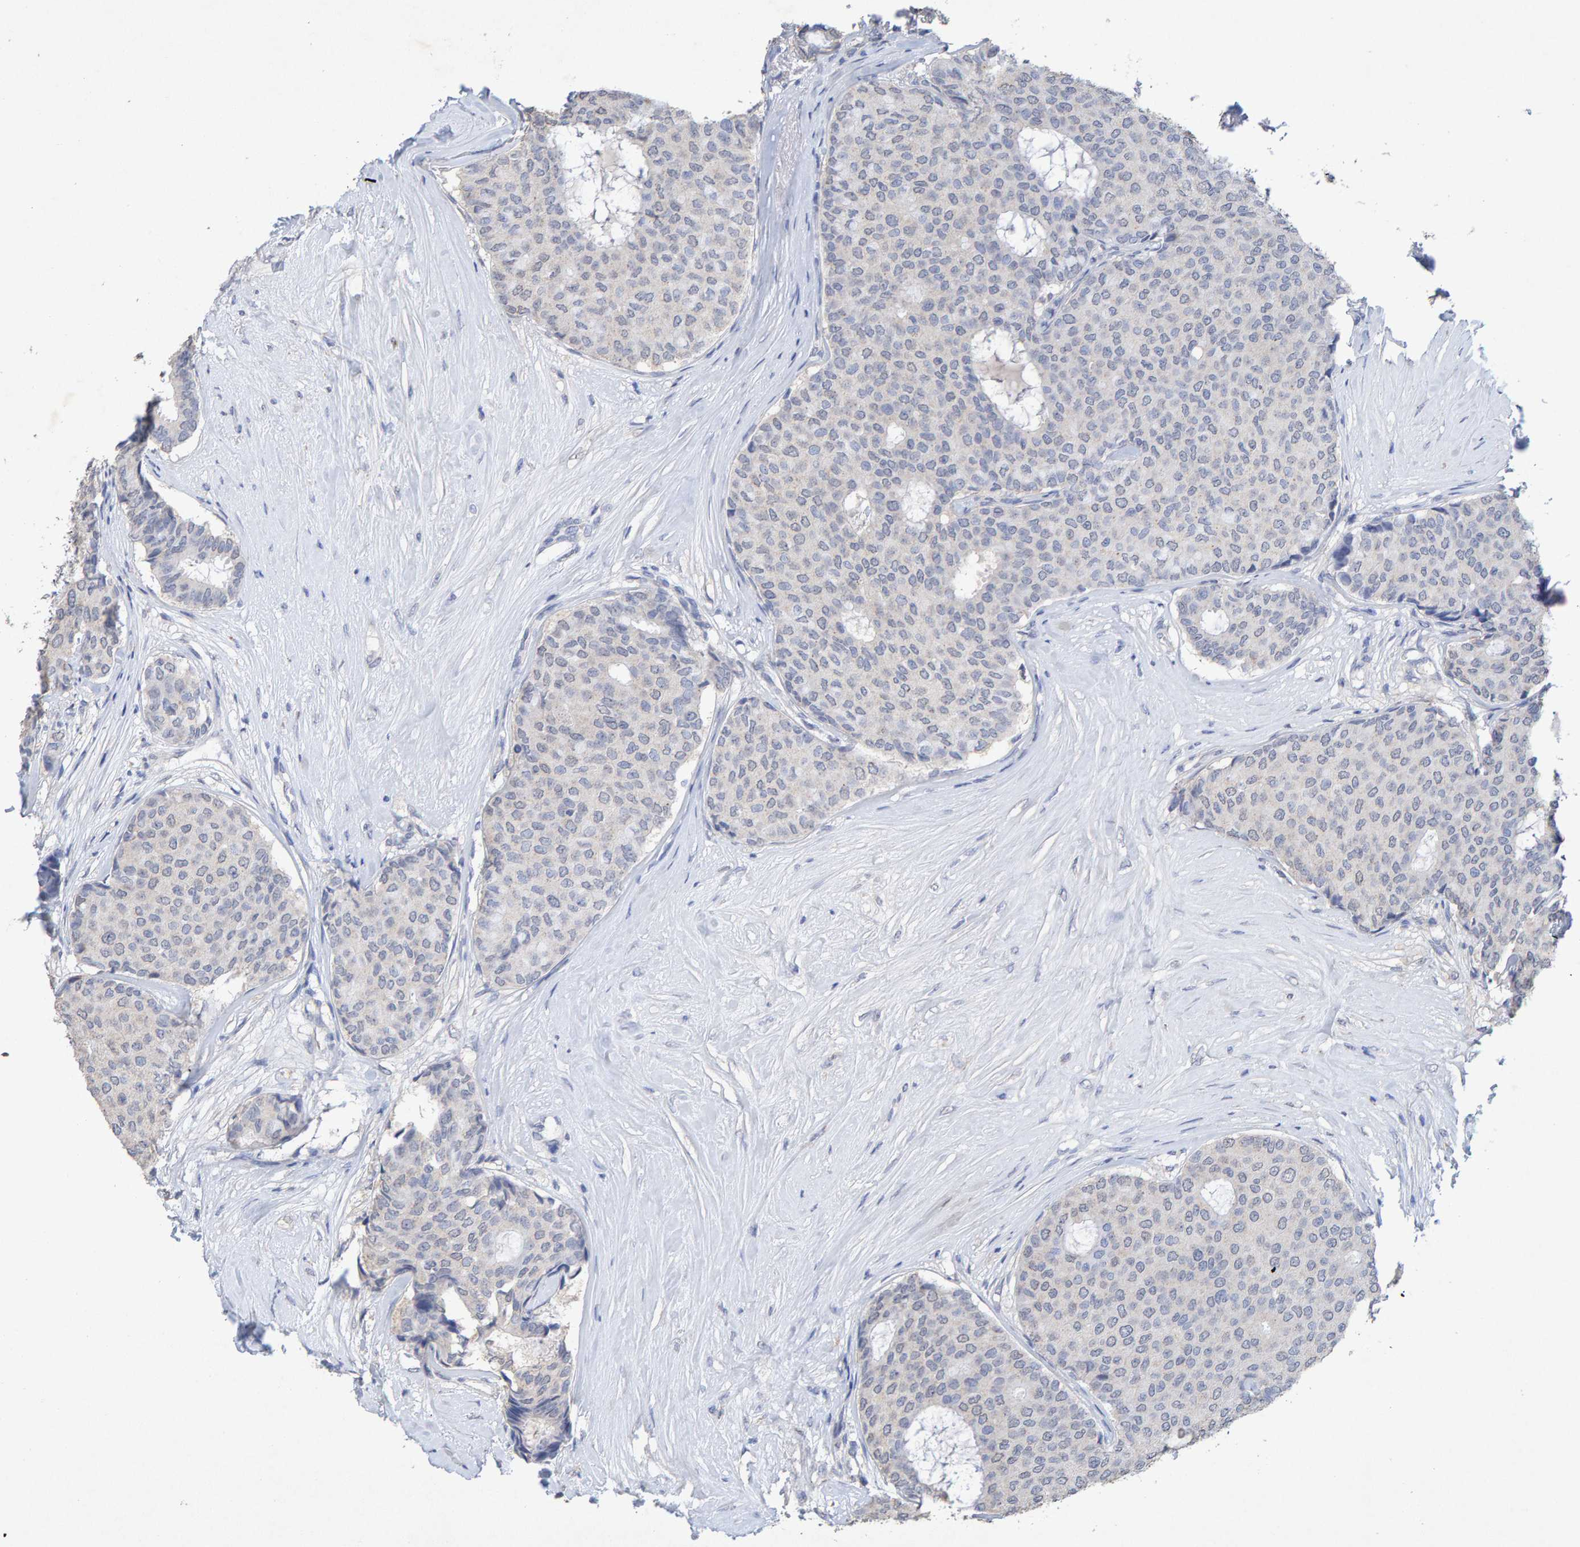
{"staining": {"intensity": "negative", "quantity": "none", "location": "none"}, "tissue": "breast cancer", "cell_type": "Tumor cells", "image_type": "cancer", "snomed": [{"axis": "morphology", "description": "Duct carcinoma"}, {"axis": "topography", "description": "Breast"}], "caption": "Human breast cancer (invasive ductal carcinoma) stained for a protein using immunohistochemistry shows no expression in tumor cells.", "gene": "CTH", "patient": {"sex": "female", "age": 75}}